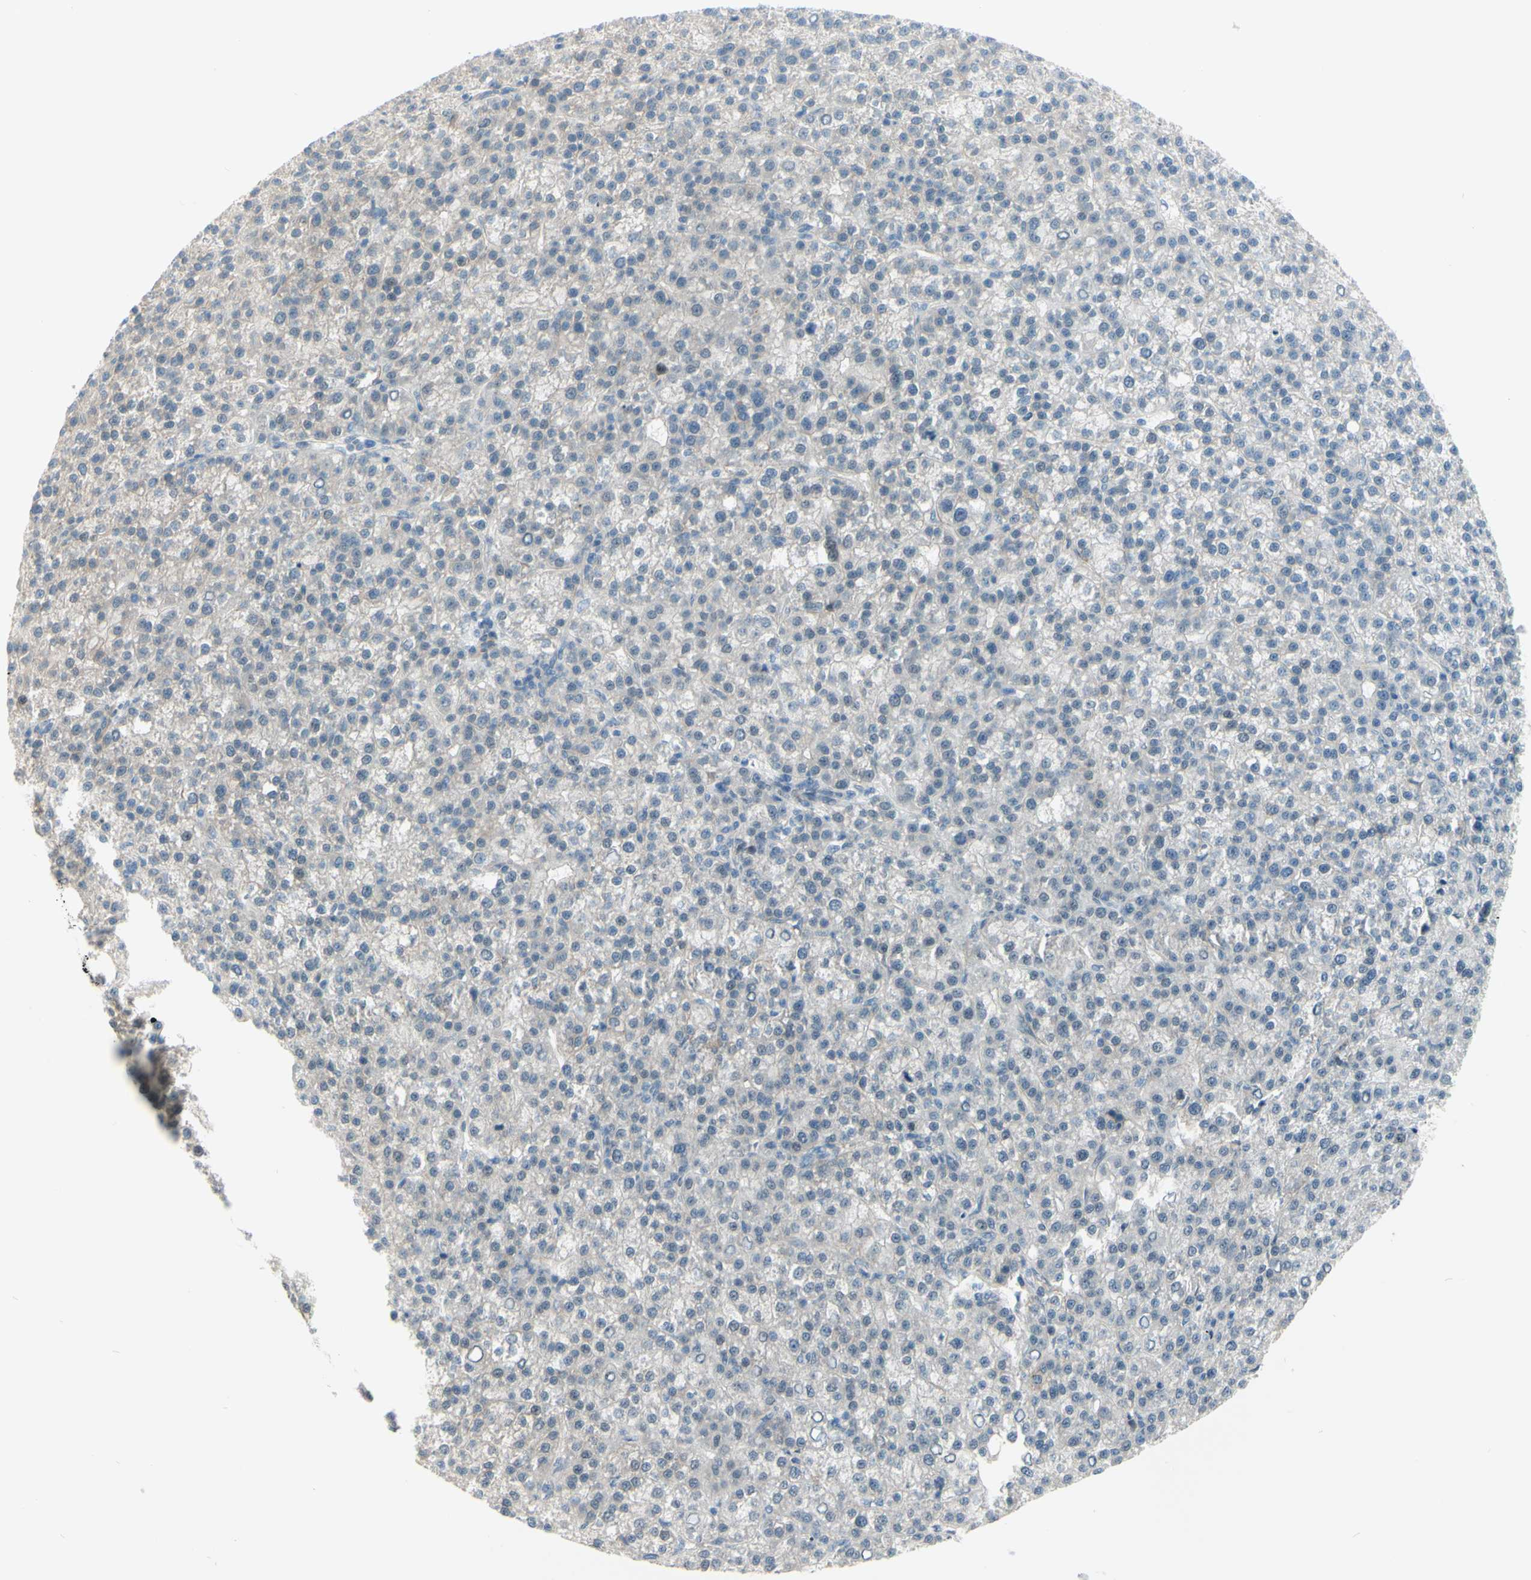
{"staining": {"intensity": "weak", "quantity": "<25%", "location": "cytoplasmic/membranous"}, "tissue": "liver cancer", "cell_type": "Tumor cells", "image_type": "cancer", "snomed": [{"axis": "morphology", "description": "Carcinoma, Hepatocellular, NOS"}, {"axis": "topography", "description": "Liver"}], "caption": "Human liver cancer stained for a protein using immunohistochemistry (IHC) reveals no positivity in tumor cells.", "gene": "LRRK1", "patient": {"sex": "female", "age": 58}}